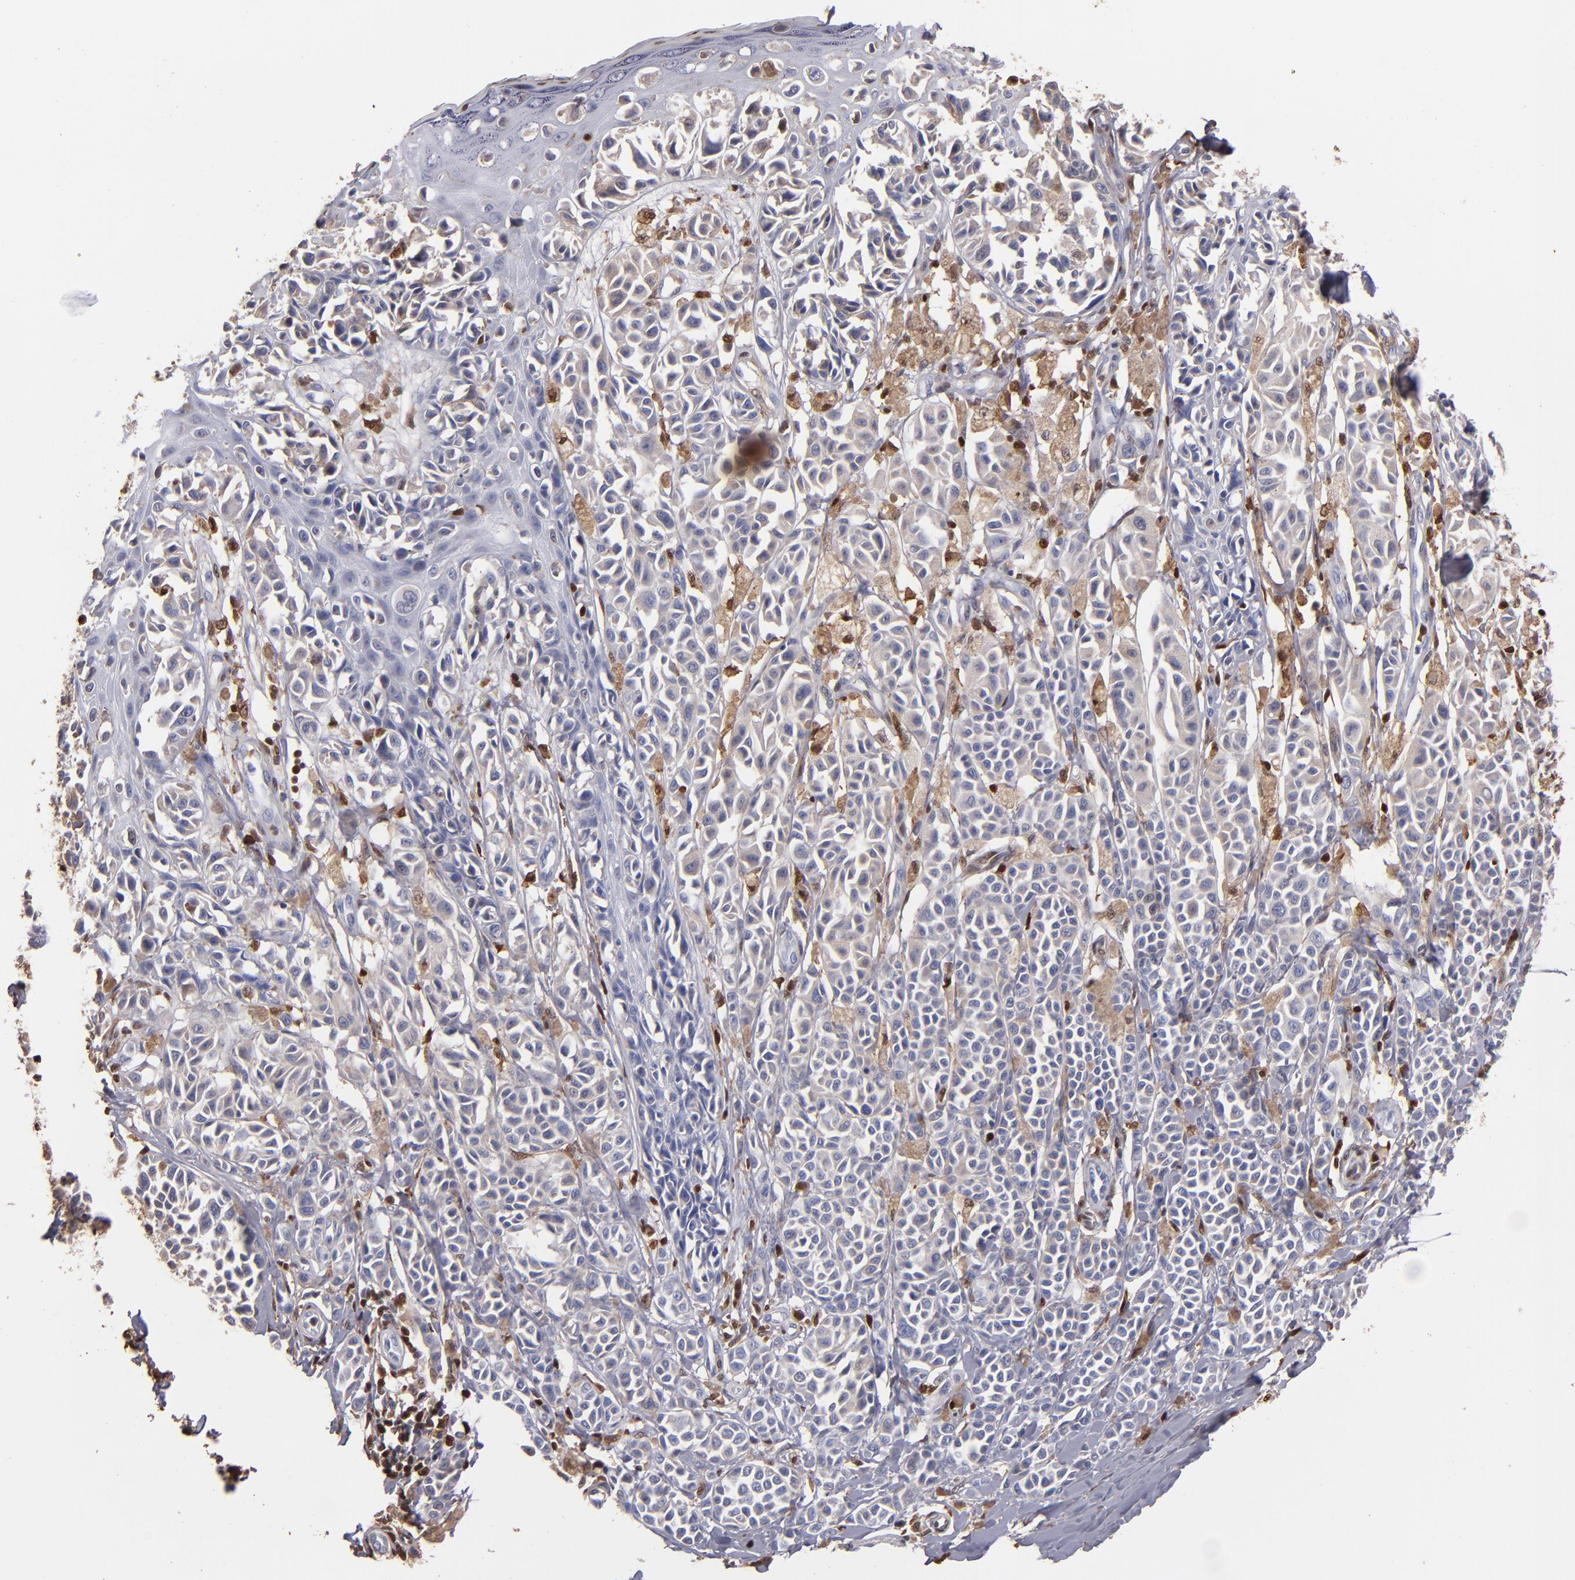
{"staining": {"intensity": "weak", "quantity": "25%-75%", "location": "cytoplasmic/membranous"}, "tissue": "melanoma", "cell_type": "Tumor cells", "image_type": "cancer", "snomed": [{"axis": "morphology", "description": "Malignant melanoma, NOS"}, {"axis": "topography", "description": "Skin"}], "caption": "Immunohistochemical staining of malignant melanoma reveals low levels of weak cytoplasmic/membranous protein staining in approximately 25%-75% of tumor cells.", "gene": "S100A4", "patient": {"sex": "female", "age": 38}}